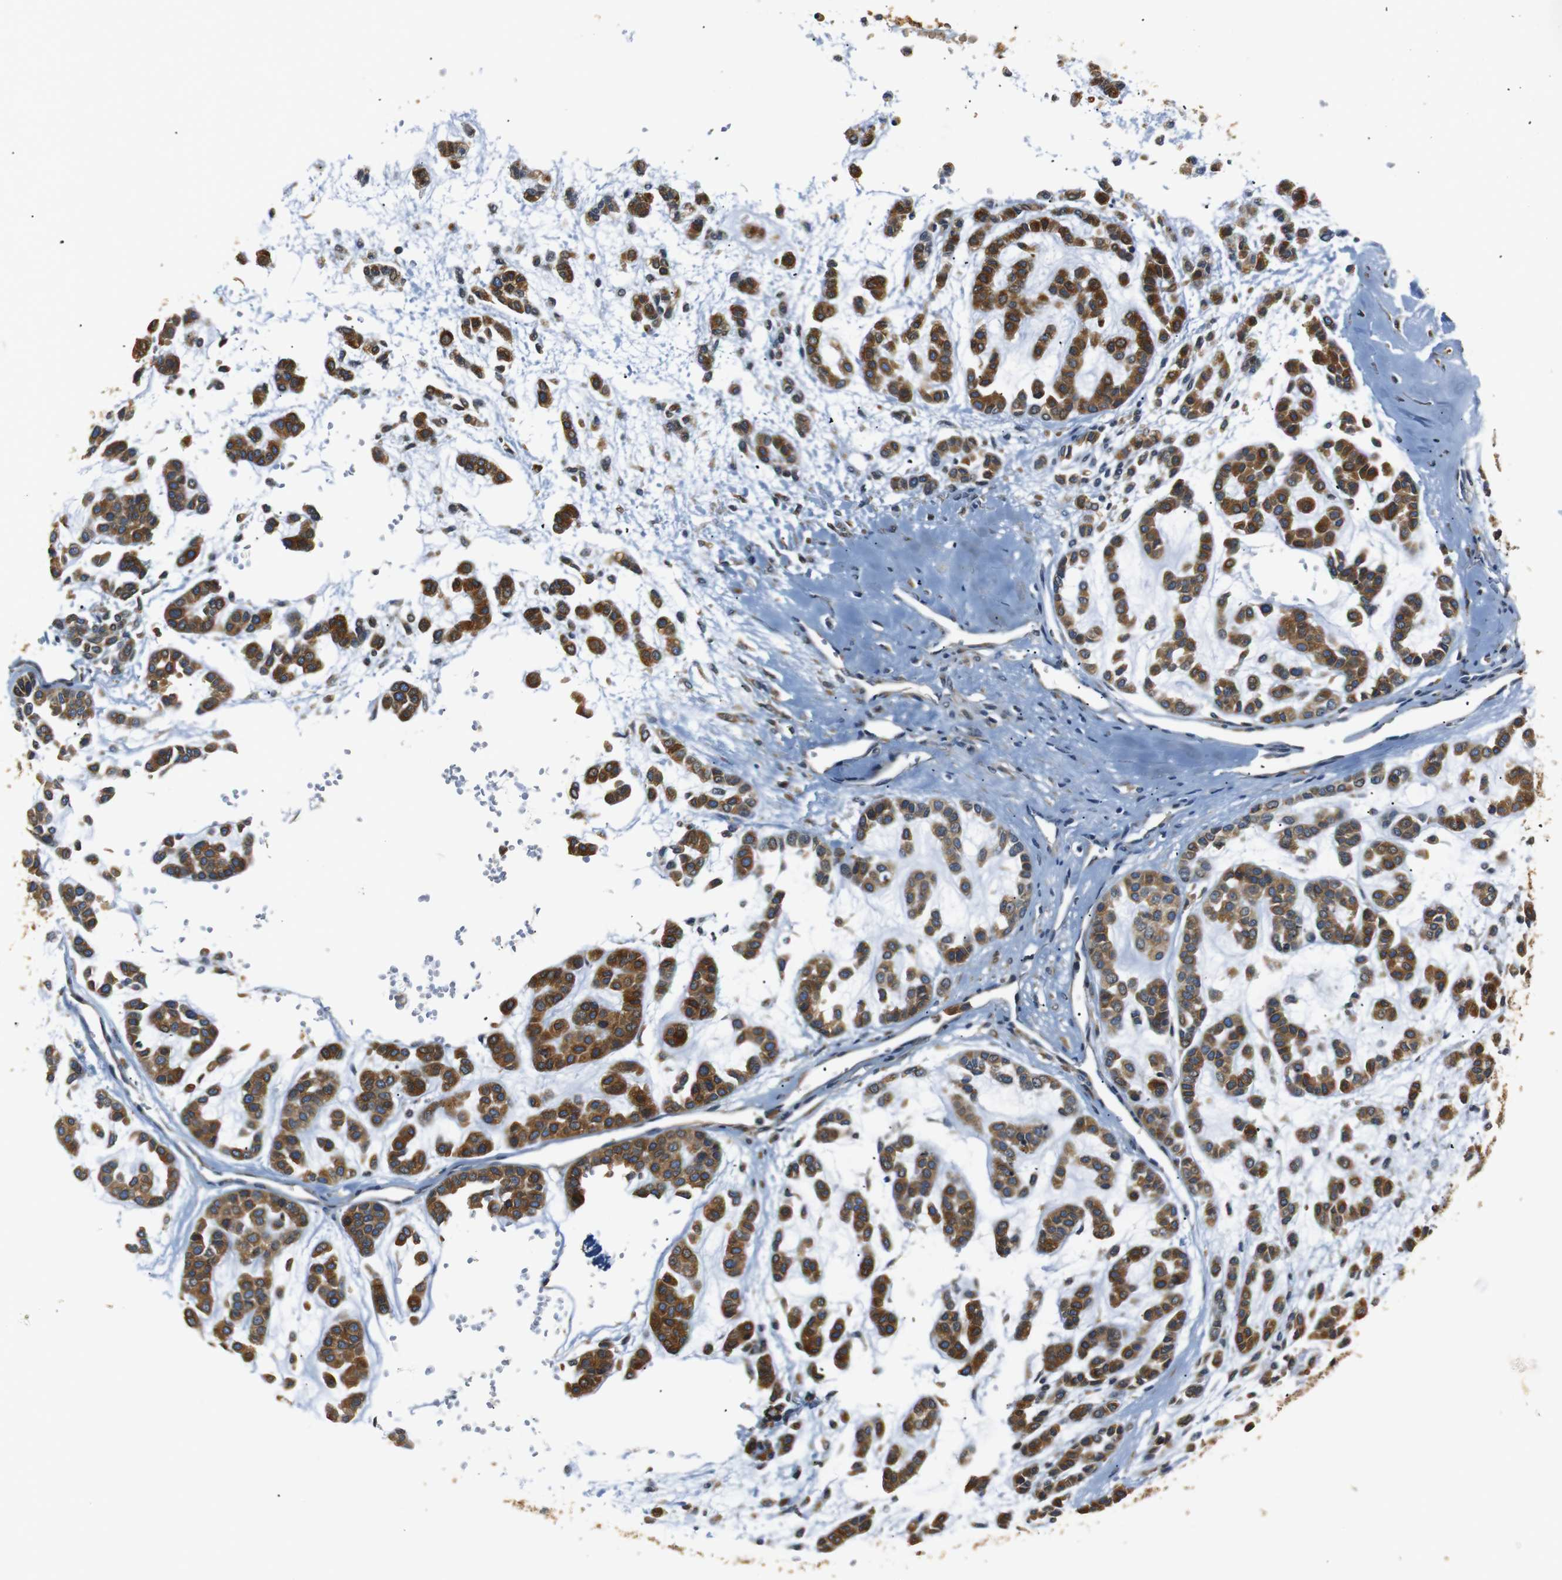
{"staining": {"intensity": "moderate", "quantity": ">75%", "location": "cytoplasmic/membranous"}, "tissue": "head and neck cancer", "cell_type": "Tumor cells", "image_type": "cancer", "snomed": [{"axis": "morphology", "description": "Adenocarcinoma, NOS"}, {"axis": "morphology", "description": "Adenoma, NOS"}, {"axis": "topography", "description": "Head-Neck"}], "caption": "Human head and neck cancer (adenoma) stained for a protein (brown) displays moderate cytoplasmic/membranous positive expression in about >75% of tumor cells.", "gene": "TMED2", "patient": {"sex": "female", "age": 55}}